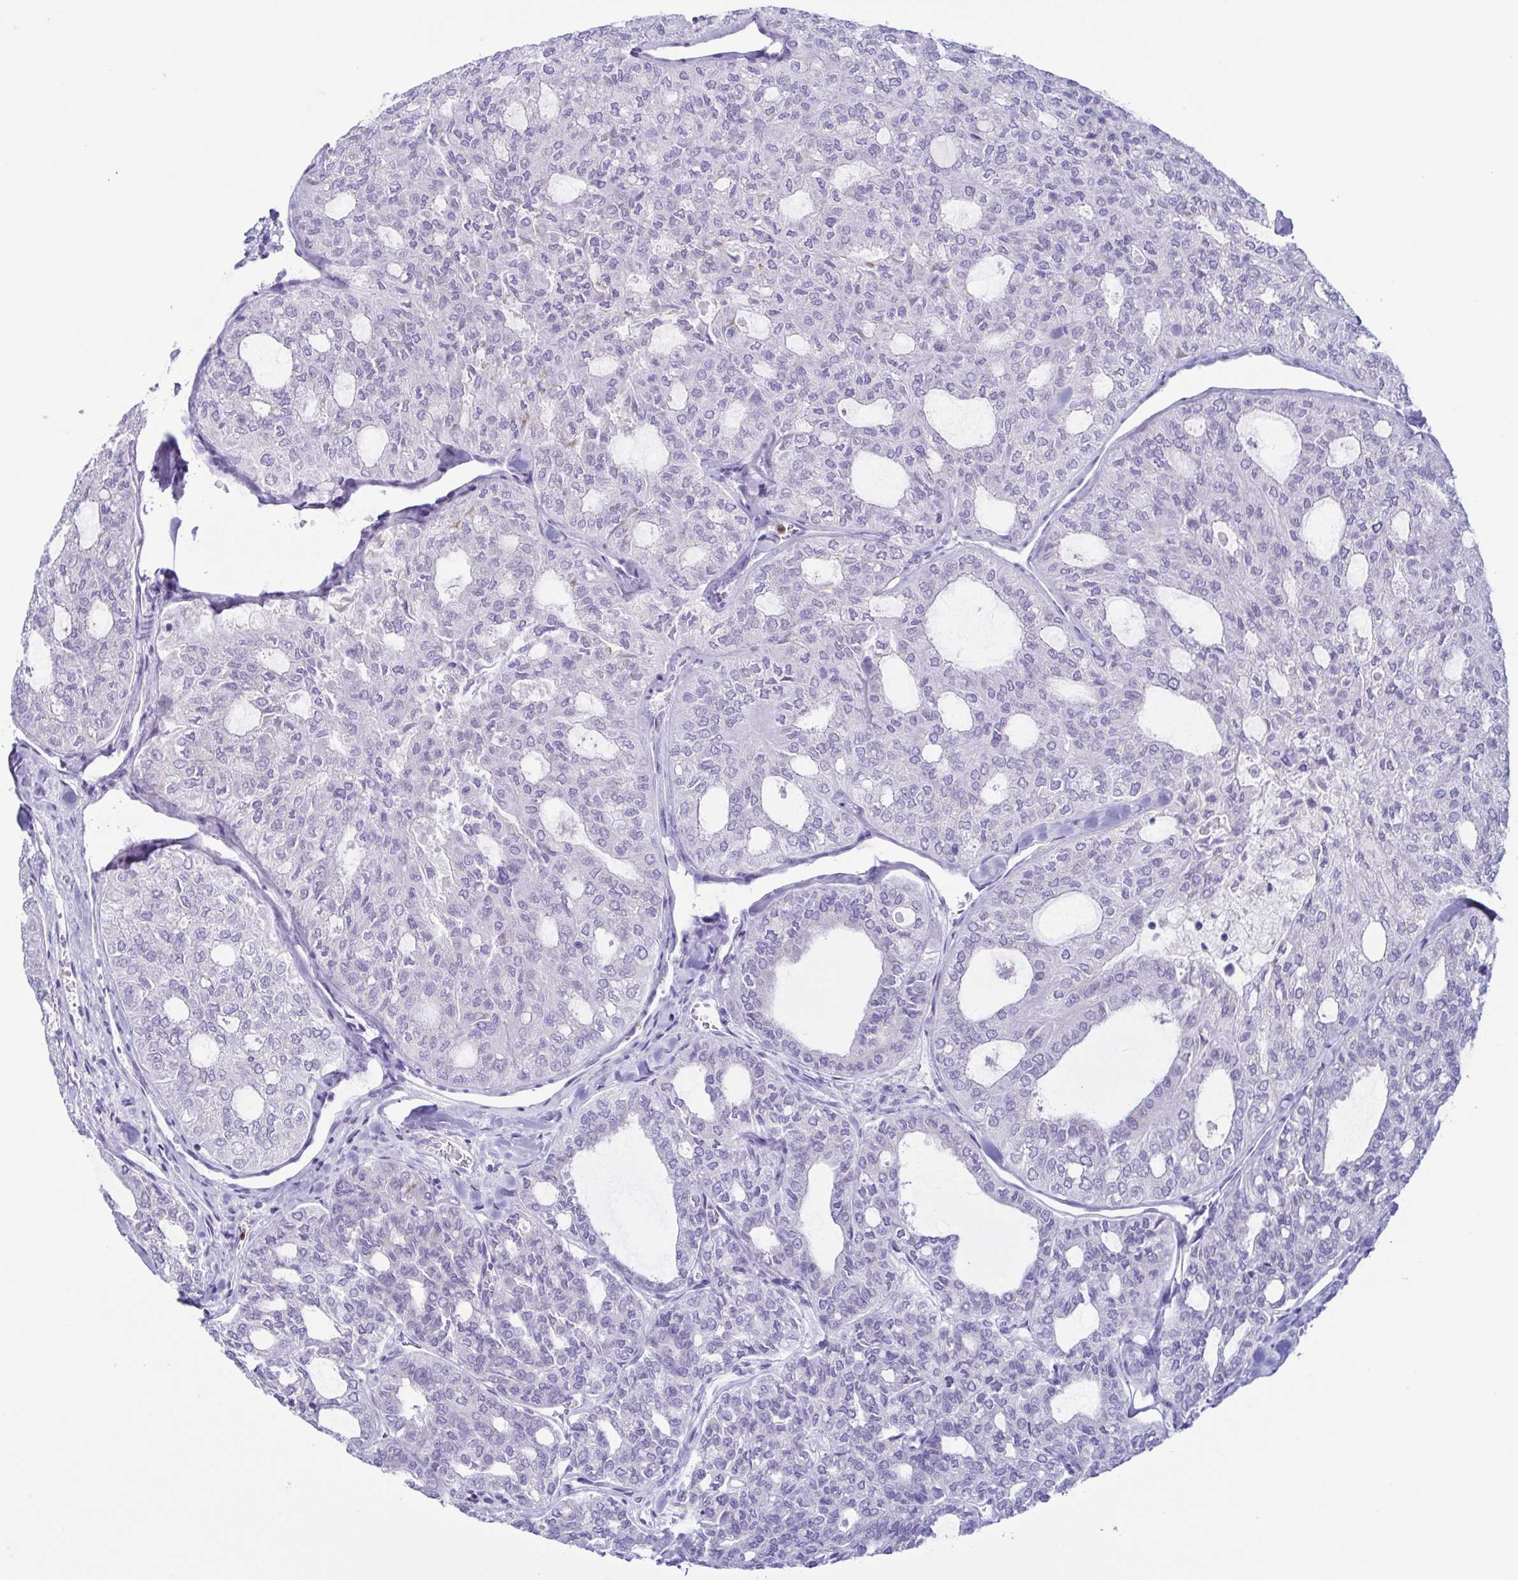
{"staining": {"intensity": "negative", "quantity": "none", "location": "none"}, "tissue": "thyroid cancer", "cell_type": "Tumor cells", "image_type": "cancer", "snomed": [{"axis": "morphology", "description": "Follicular adenoma carcinoma, NOS"}, {"axis": "topography", "description": "Thyroid gland"}], "caption": "The IHC photomicrograph has no significant expression in tumor cells of thyroid follicular adenoma carcinoma tissue. The staining was performed using DAB to visualize the protein expression in brown, while the nuclei were stained in blue with hematoxylin (Magnification: 20x).", "gene": "AZU1", "patient": {"sex": "male", "age": 75}}